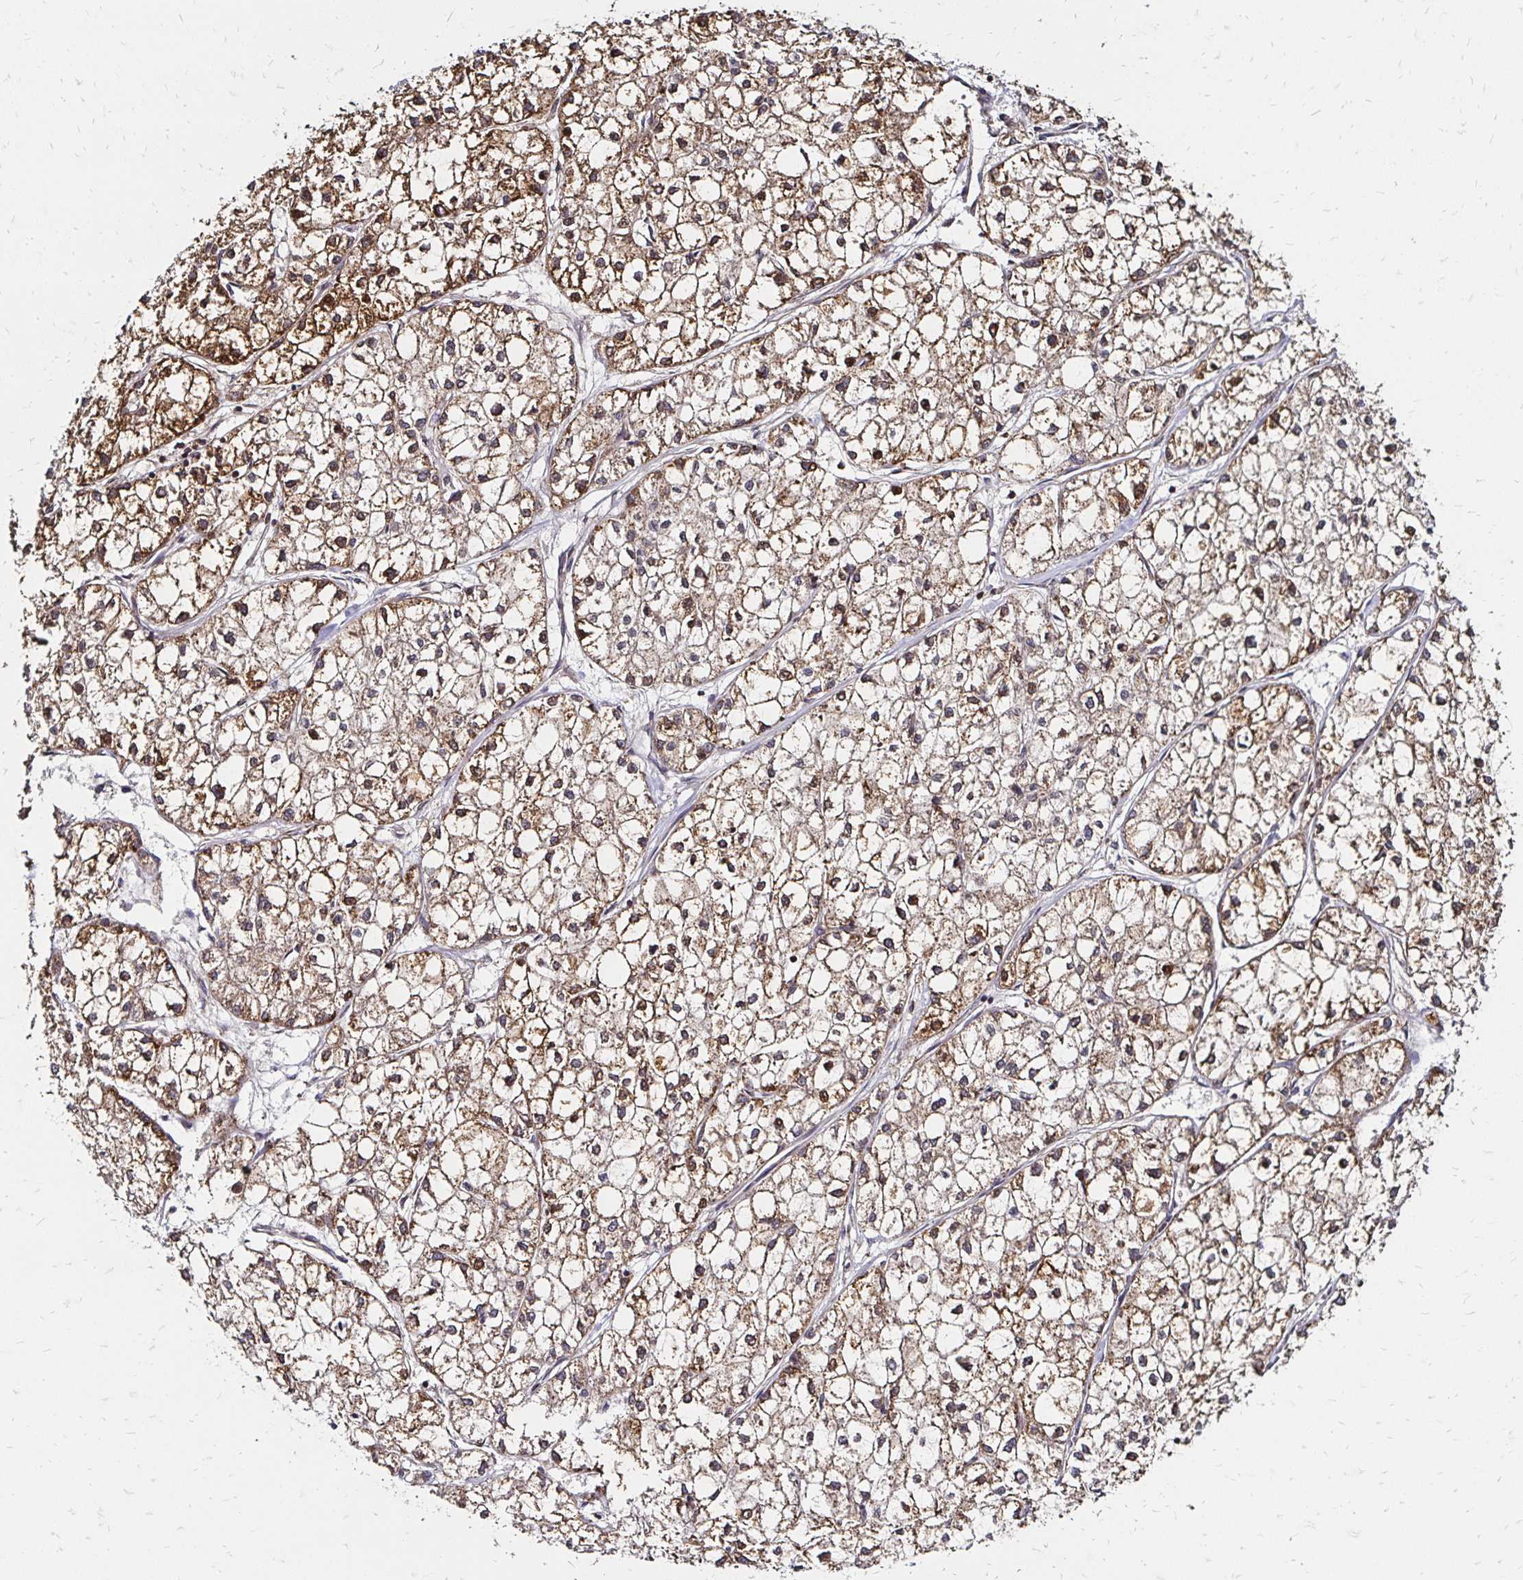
{"staining": {"intensity": "strong", "quantity": ">75%", "location": "cytoplasmic/membranous"}, "tissue": "liver cancer", "cell_type": "Tumor cells", "image_type": "cancer", "snomed": [{"axis": "morphology", "description": "Carcinoma, Hepatocellular, NOS"}, {"axis": "topography", "description": "Liver"}], "caption": "Immunohistochemistry (DAB (3,3'-diaminobenzidine)) staining of liver hepatocellular carcinoma demonstrates strong cytoplasmic/membranous protein staining in about >75% of tumor cells. Using DAB (brown) and hematoxylin (blue) stains, captured at high magnification using brightfield microscopy.", "gene": "ZW10", "patient": {"sex": "female", "age": 43}}